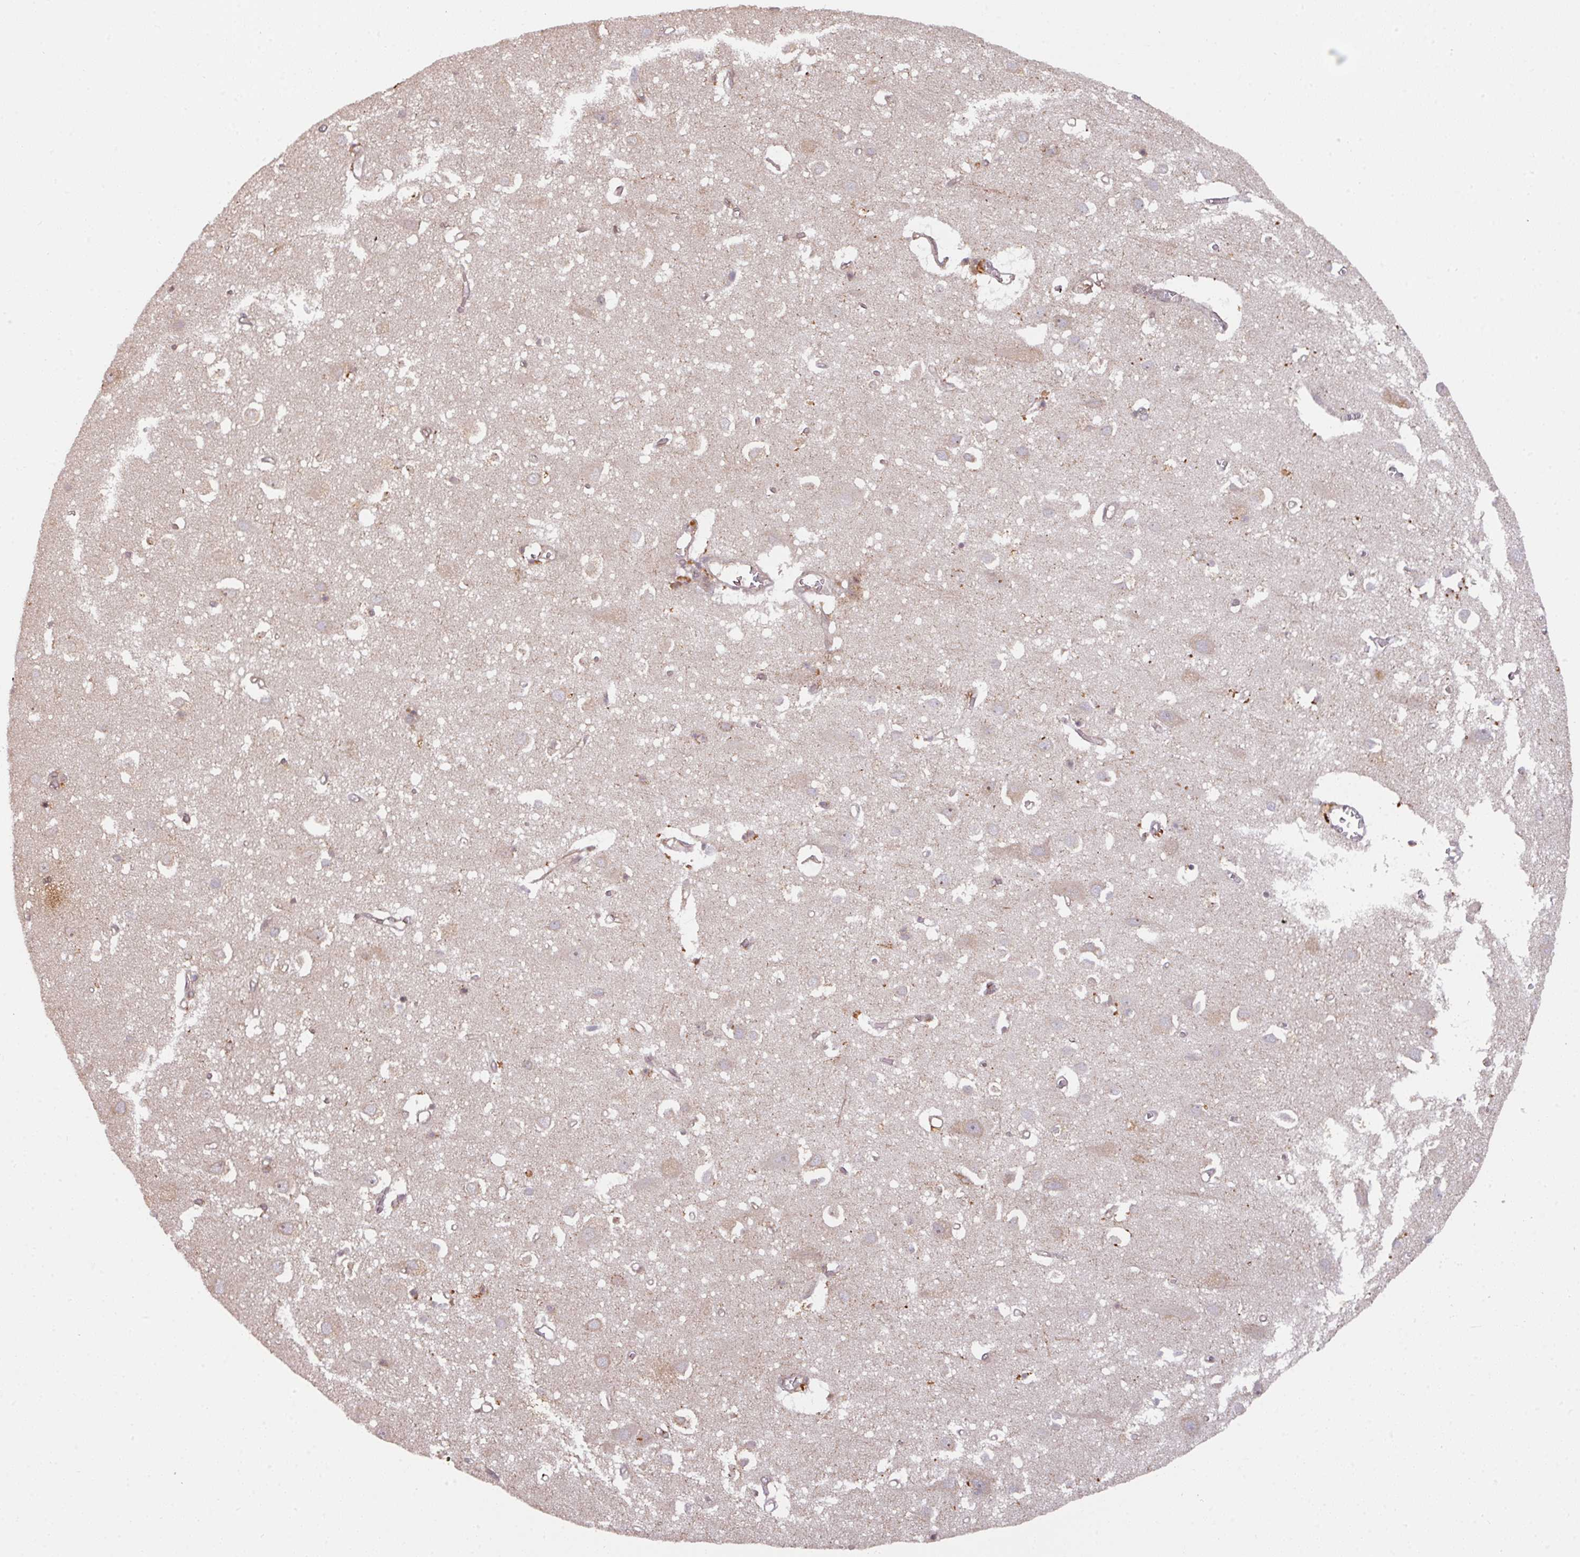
{"staining": {"intensity": "weak", "quantity": ">75%", "location": "cytoplasmic/membranous"}, "tissue": "cerebral cortex", "cell_type": "Endothelial cells", "image_type": "normal", "snomed": [{"axis": "morphology", "description": "Normal tissue, NOS"}, {"axis": "topography", "description": "Cerebral cortex"}], "caption": "Immunohistochemistry (IHC) staining of unremarkable cerebral cortex, which shows low levels of weak cytoplasmic/membranous expression in approximately >75% of endothelial cells indicating weak cytoplasmic/membranous protein positivity. The staining was performed using DAB (brown) for protein detection and nuclei were counterstained in hematoxylin (blue).", "gene": "CYFIP2", "patient": {"sex": "male", "age": 70}}